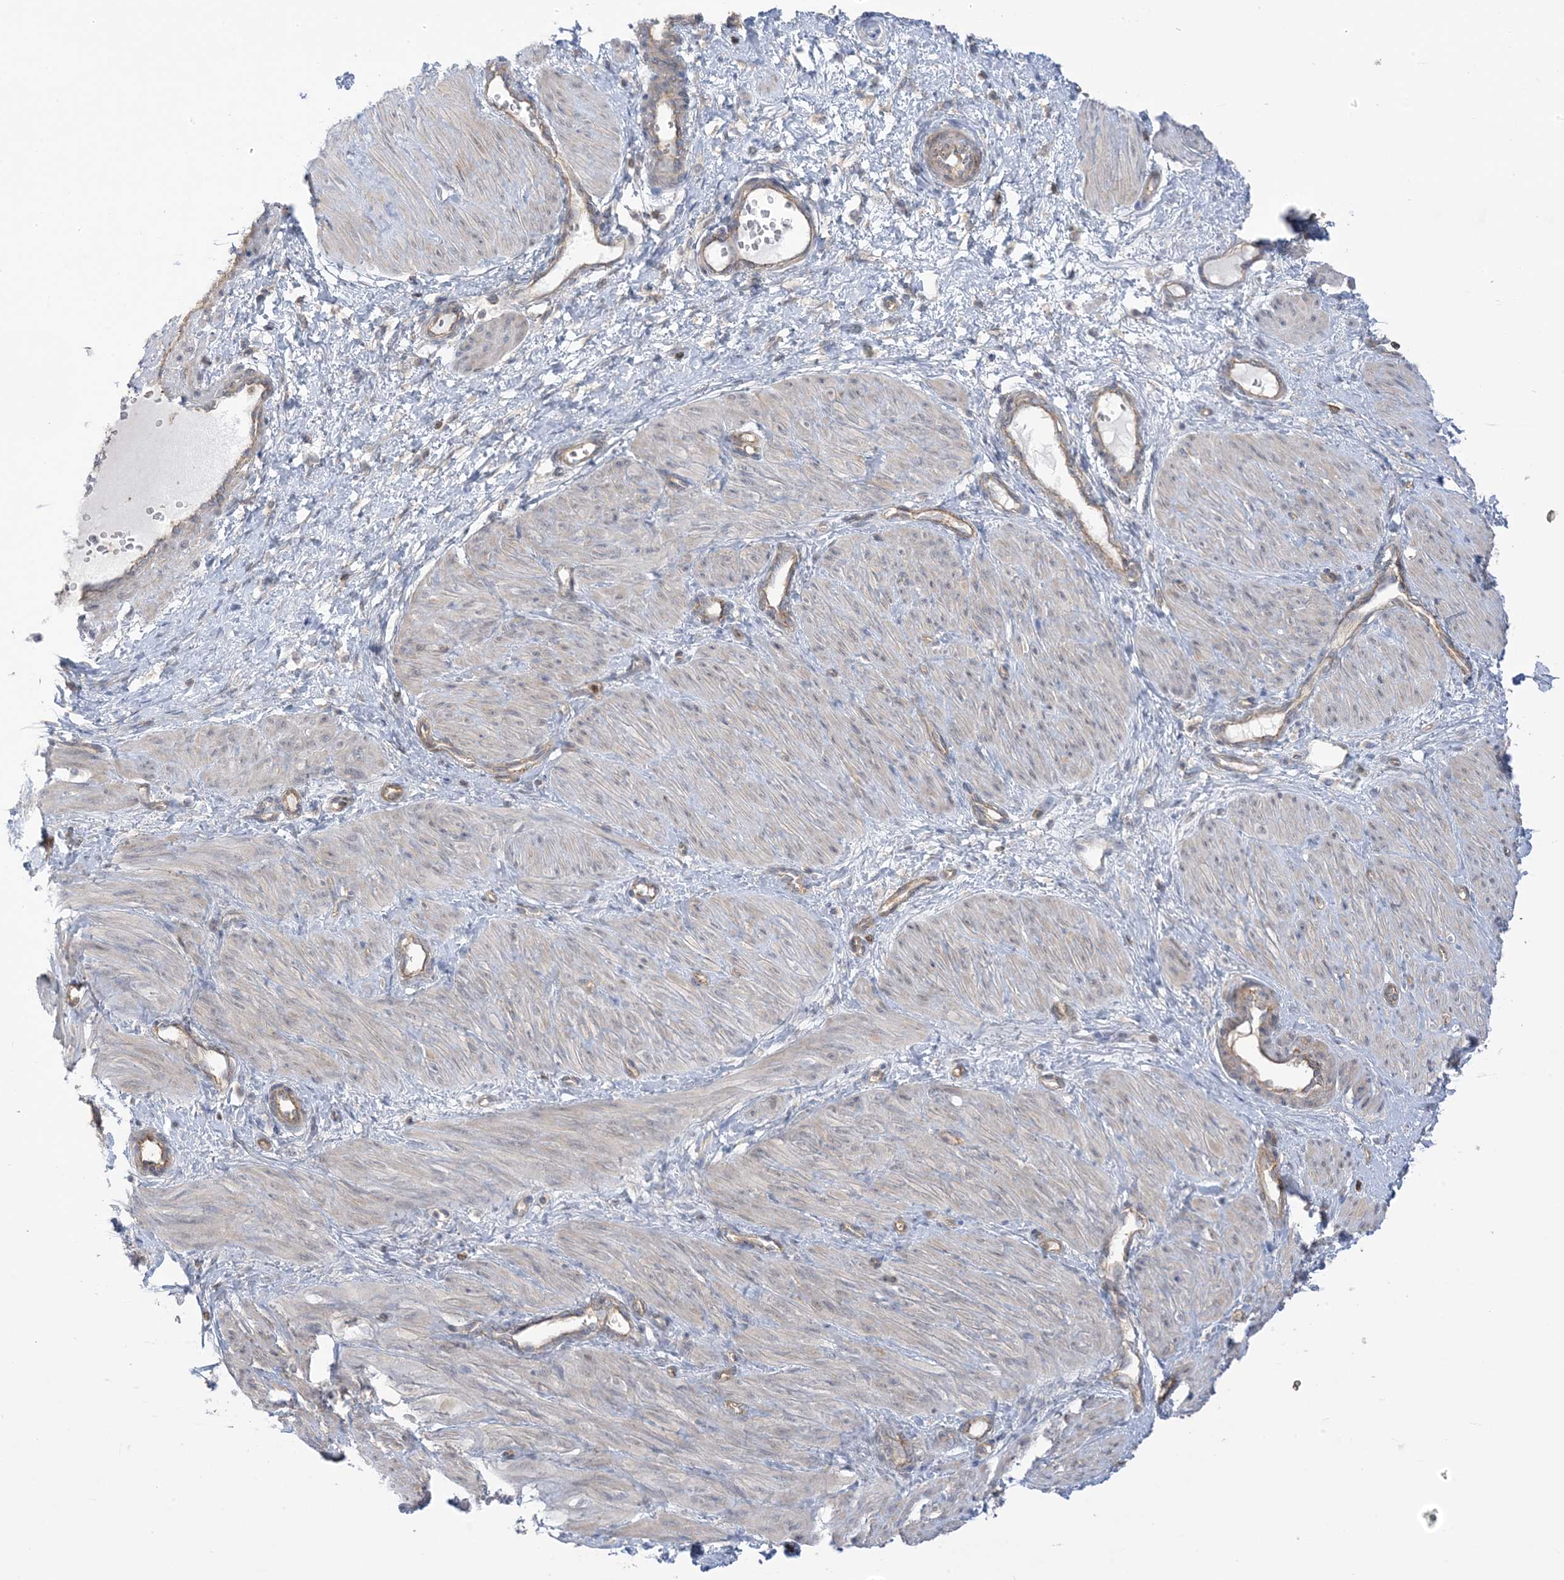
{"staining": {"intensity": "weak", "quantity": "25%-75%", "location": "cytoplasmic/membranous"}, "tissue": "smooth muscle", "cell_type": "Smooth muscle cells", "image_type": "normal", "snomed": [{"axis": "morphology", "description": "Normal tissue, NOS"}, {"axis": "topography", "description": "Endometrium"}], "caption": "The micrograph displays immunohistochemical staining of unremarkable smooth muscle. There is weak cytoplasmic/membranous staining is seen in about 25%-75% of smooth muscle cells. (brown staining indicates protein expression, while blue staining denotes nuclei).", "gene": "ICMT", "patient": {"sex": "female", "age": 33}}